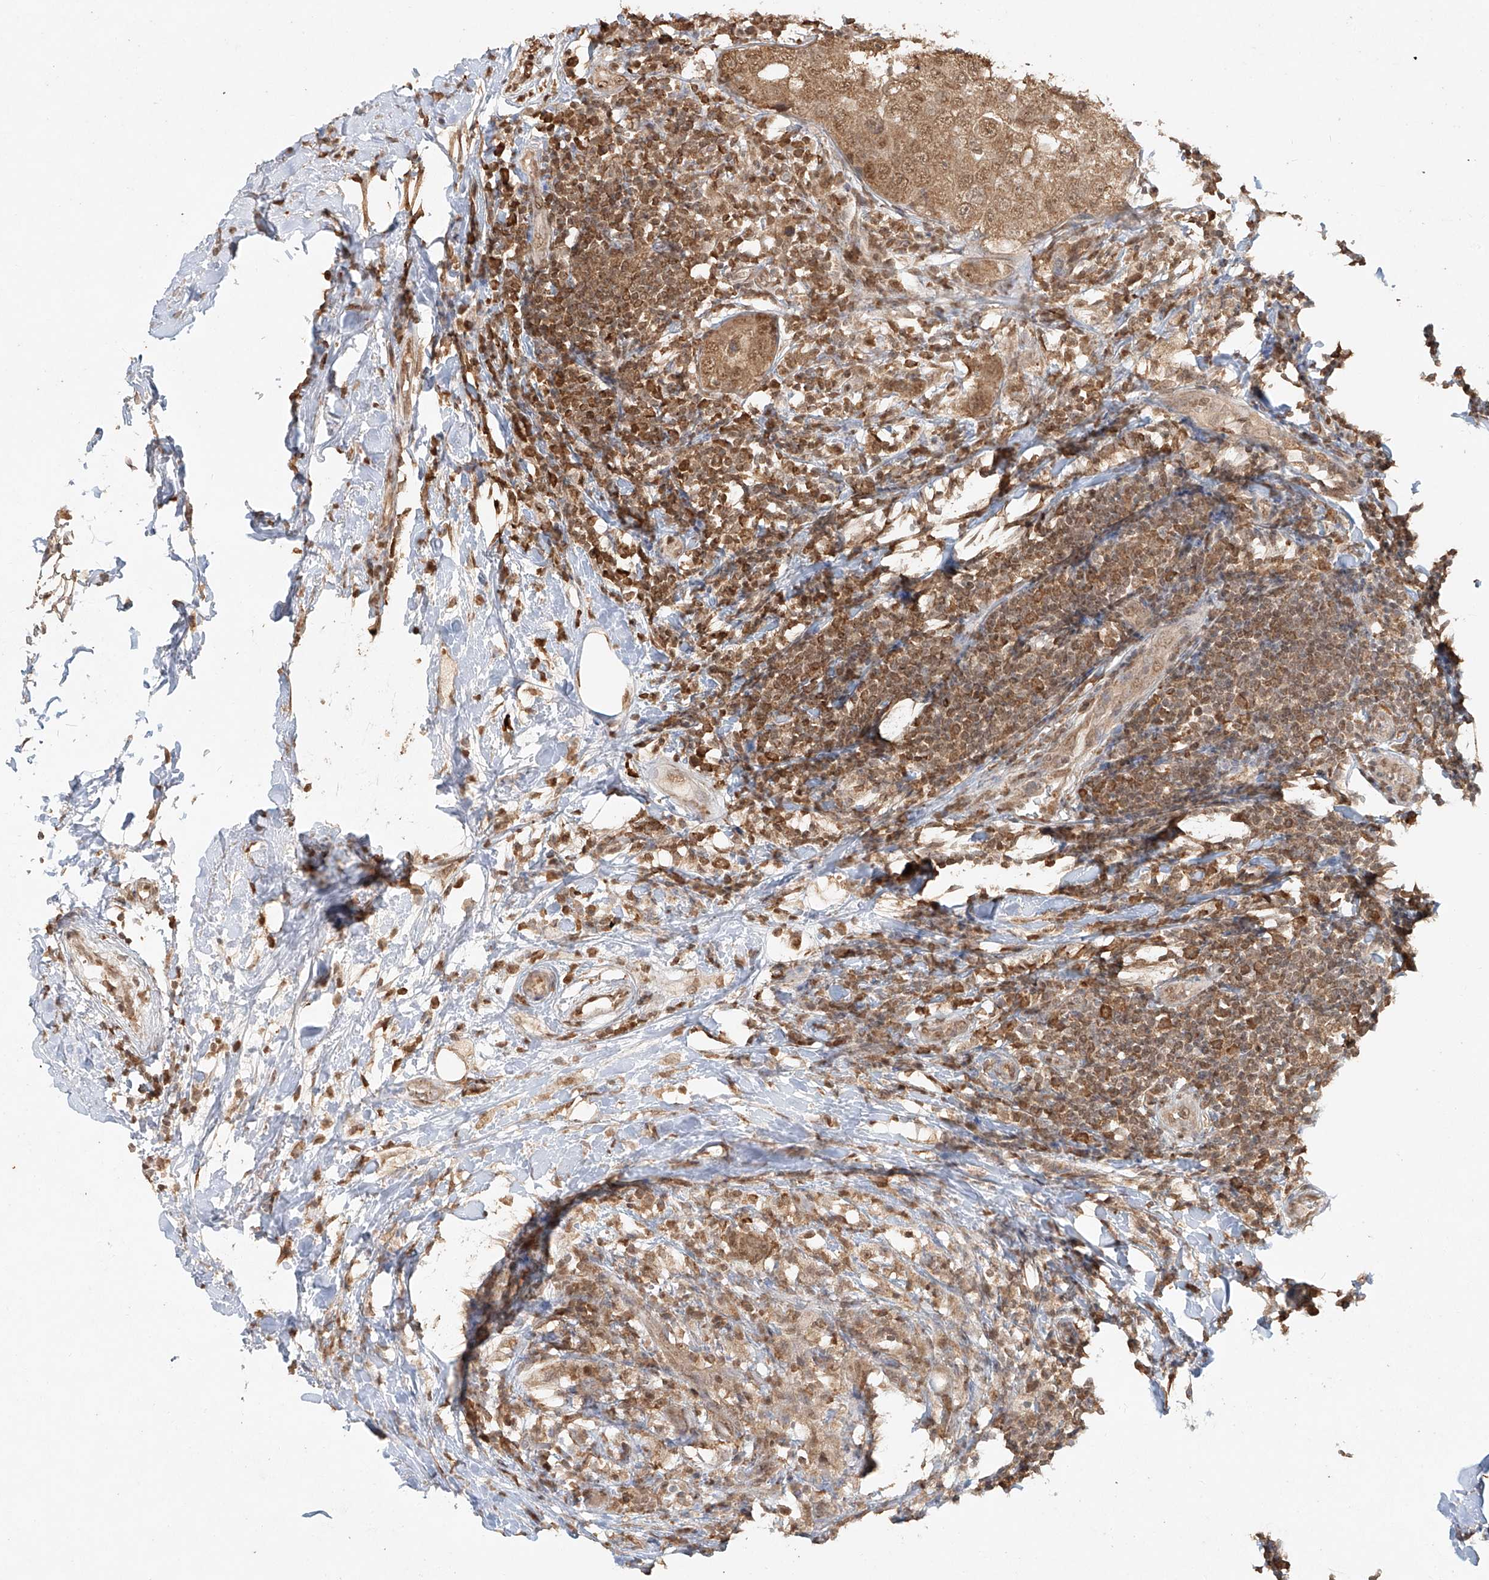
{"staining": {"intensity": "moderate", "quantity": ">75%", "location": "cytoplasmic/membranous,nuclear"}, "tissue": "breast cancer", "cell_type": "Tumor cells", "image_type": "cancer", "snomed": [{"axis": "morphology", "description": "Duct carcinoma"}, {"axis": "topography", "description": "Breast"}], "caption": "Immunohistochemical staining of human breast intraductal carcinoma displays medium levels of moderate cytoplasmic/membranous and nuclear protein expression in about >75% of tumor cells. Using DAB (3,3'-diaminobenzidine) (brown) and hematoxylin (blue) stains, captured at high magnification using brightfield microscopy.", "gene": "TIGAR", "patient": {"sex": "female", "age": 27}}